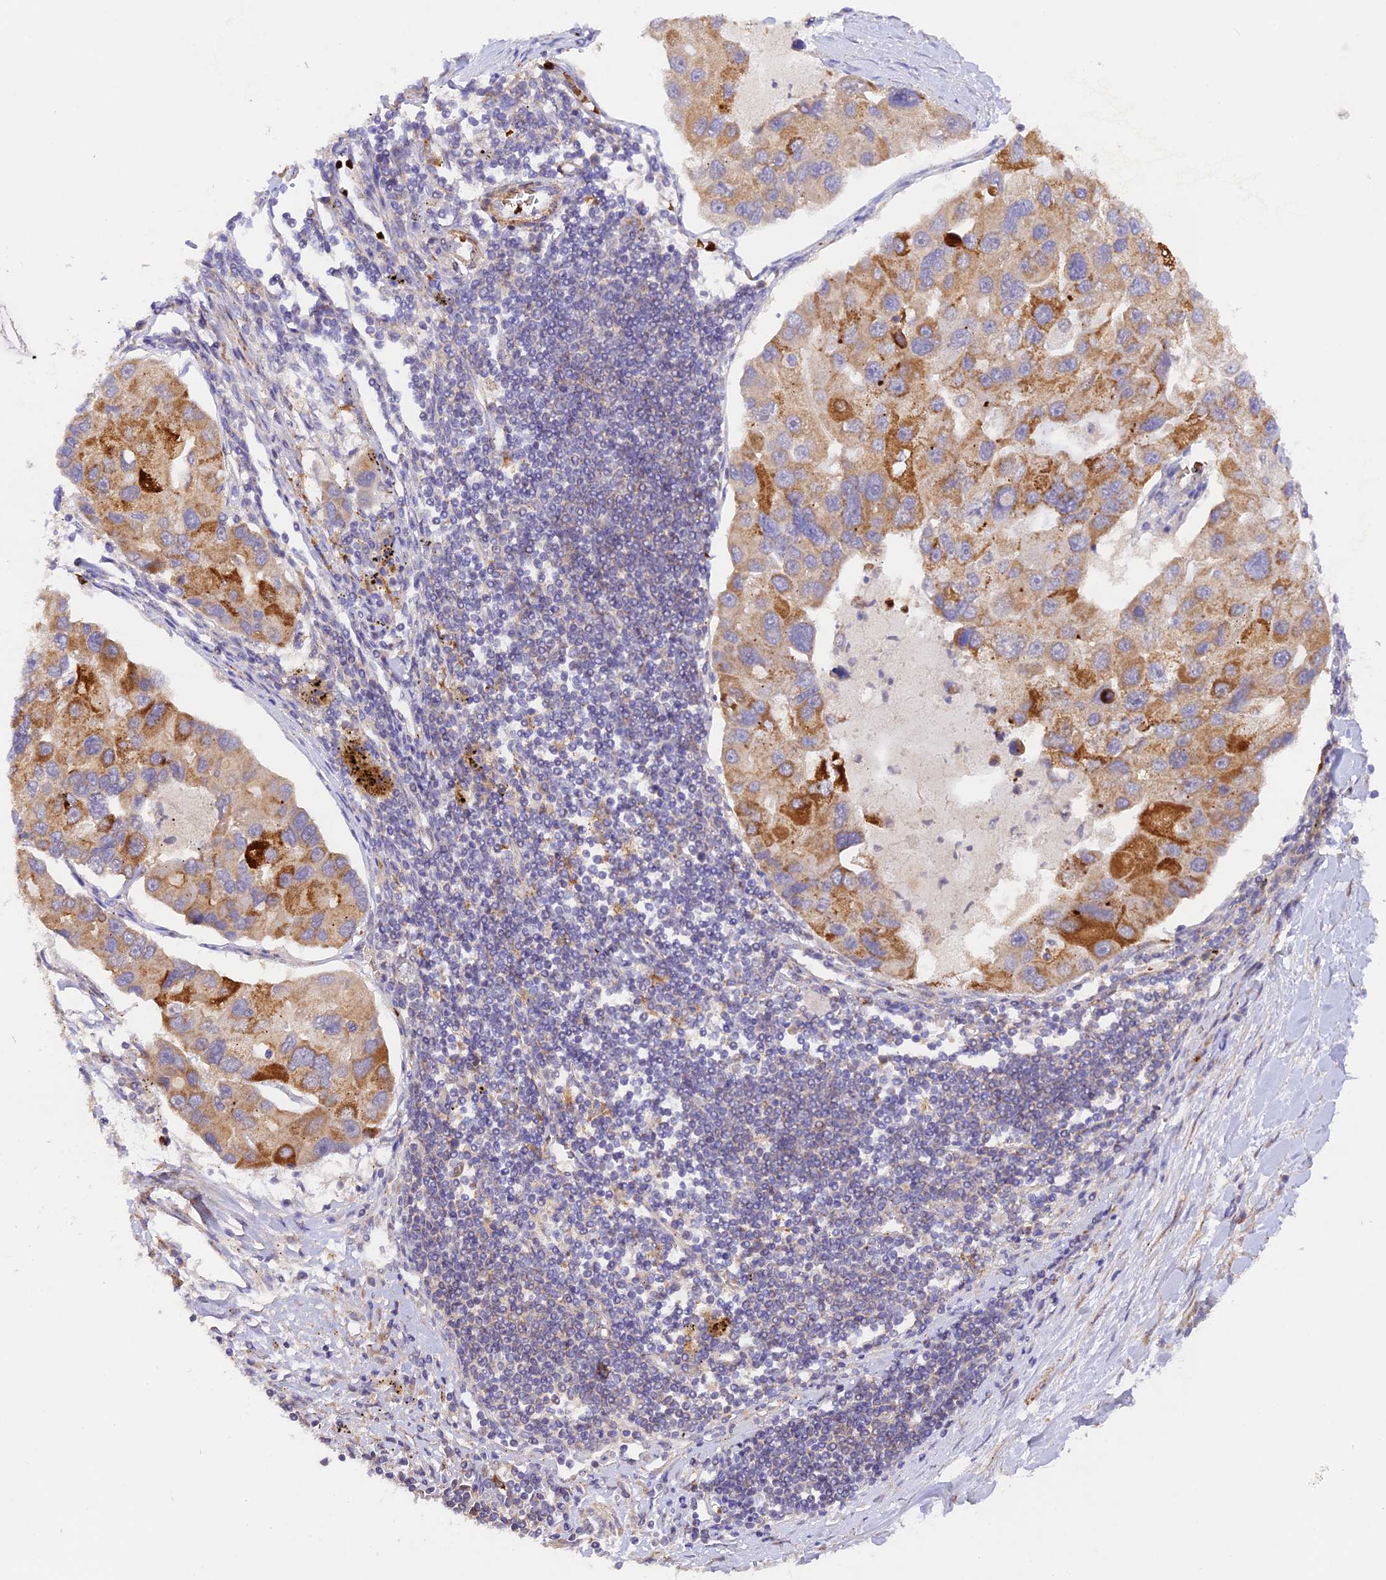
{"staining": {"intensity": "moderate", "quantity": "25%-75%", "location": "cytoplasmic/membranous"}, "tissue": "lung cancer", "cell_type": "Tumor cells", "image_type": "cancer", "snomed": [{"axis": "morphology", "description": "Adenocarcinoma, NOS"}, {"axis": "topography", "description": "Lung"}], "caption": "Adenocarcinoma (lung) stained for a protein shows moderate cytoplasmic/membranous positivity in tumor cells.", "gene": "WDFY4", "patient": {"sex": "female", "age": 54}}